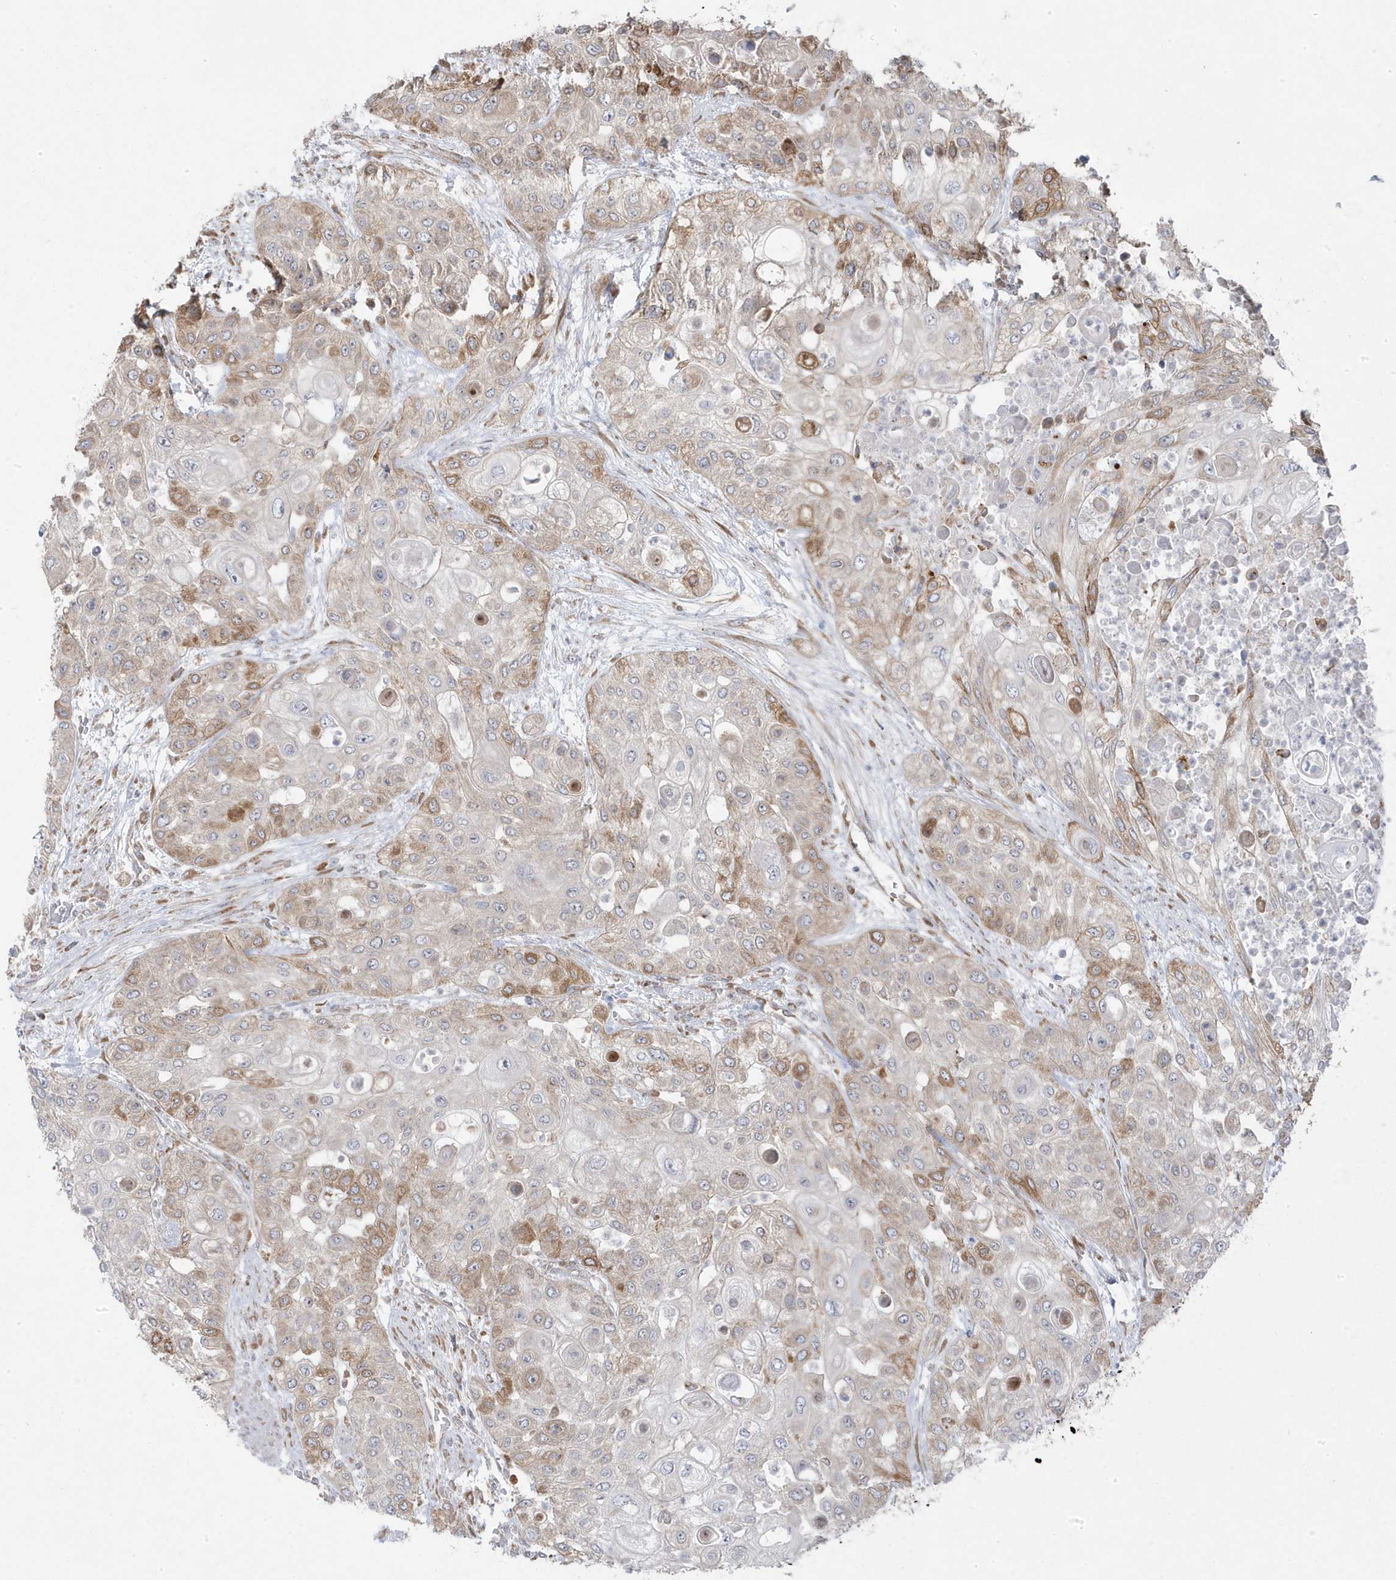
{"staining": {"intensity": "moderate", "quantity": "<25%", "location": "cytoplasmic/membranous"}, "tissue": "urothelial cancer", "cell_type": "Tumor cells", "image_type": "cancer", "snomed": [{"axis": "morphology", "description": "Urothelial carcinoma, High grade"}, {"axis": "topography", "description": "Urinary bladder"}], "caption": "Immunohistochemical staining of high-grade urothelial carcinoma shows moderate cytoplasmic/membranous protein expression in about <25% of tumor cells.", "gene": "ZNF654", "patient": {"sex": "female", "age": 79}}